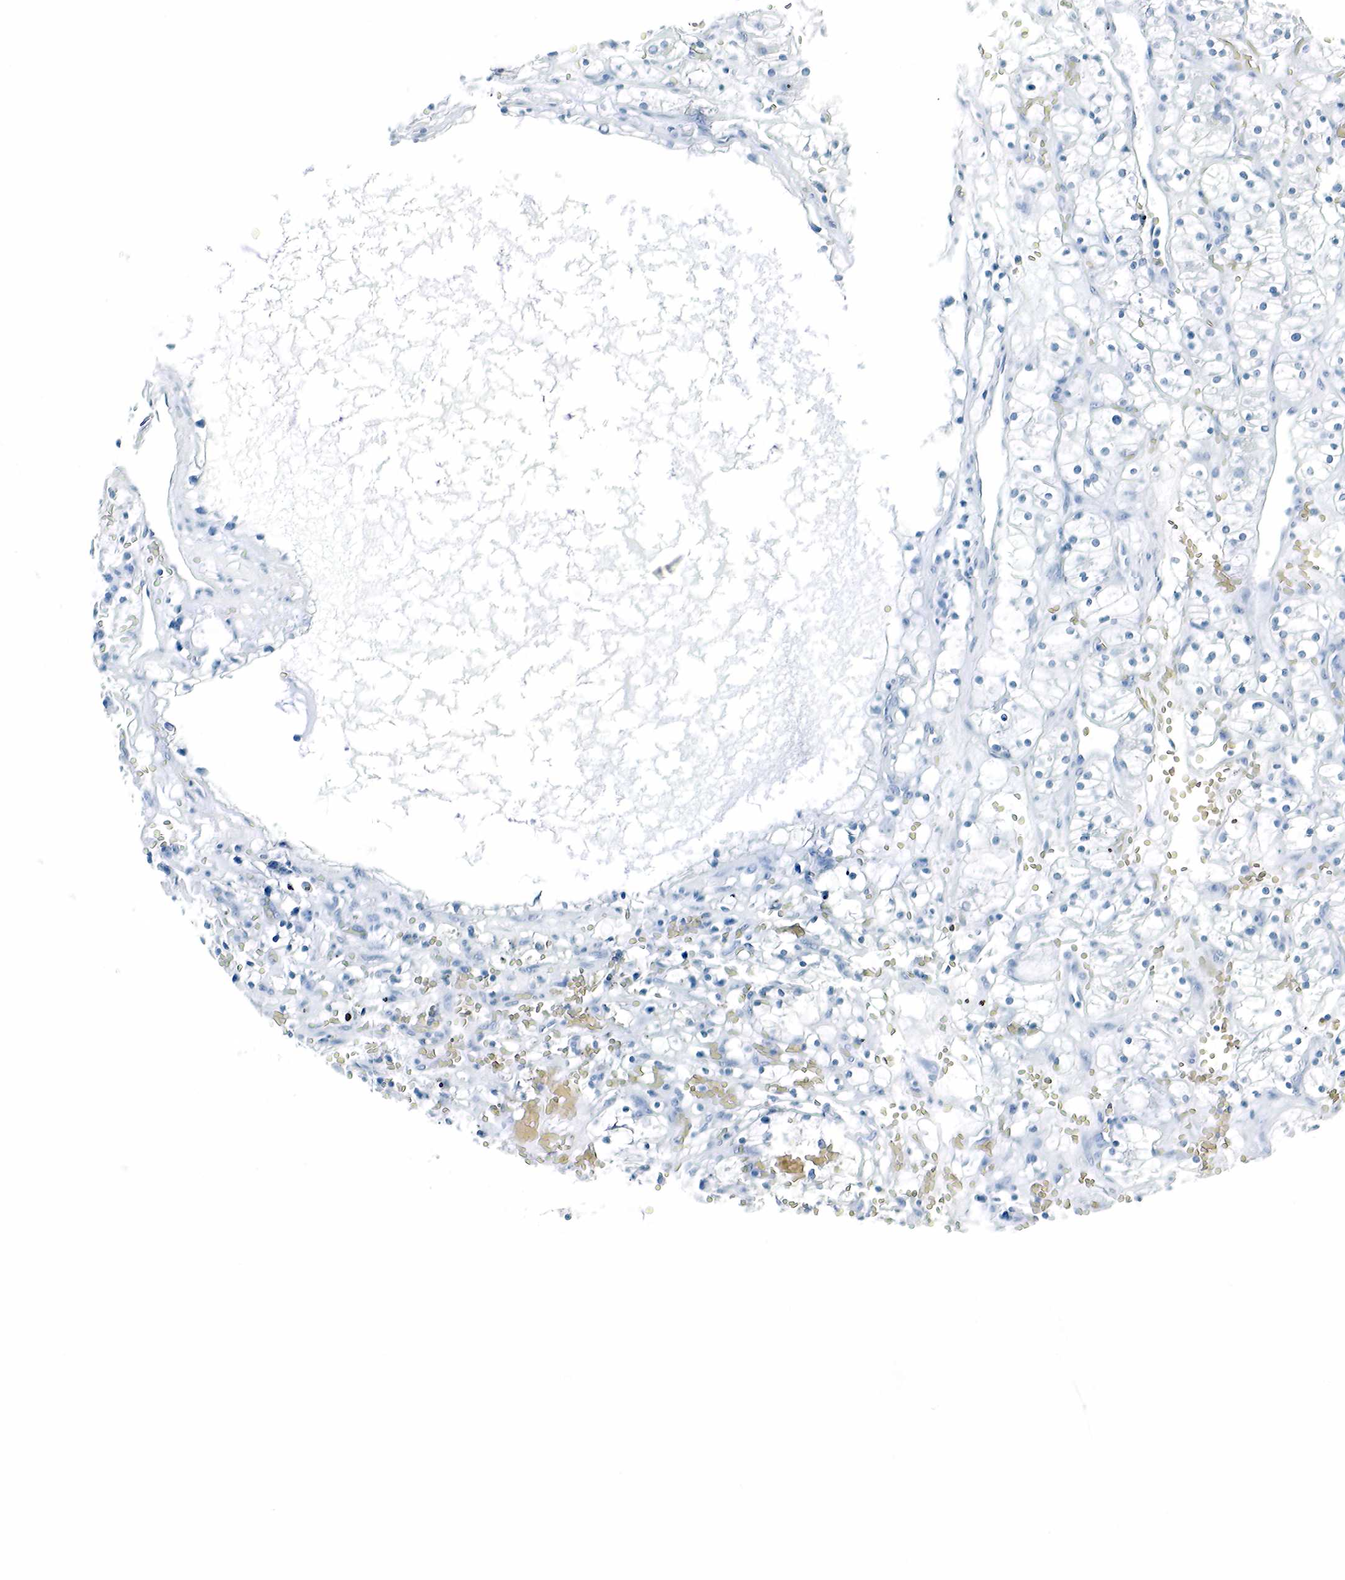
{"staining": {"intensity": "negative", "quantity": "none", "location": "none"}, "tissue": "renal cancer", "cell_type": "Tumor cells", "image_type": "cancer", "snomed": [{"axis": "morphology", "description": "Adenocarcinoma, NOS"}, {"axis": "topography", "description": "Kidney"}], "caption": "Tumor cells show no significant protein expression in renal cancer (adenocarcinoma).", "gene": "GAST", "patient": {"sex": "female", "age": 60}}